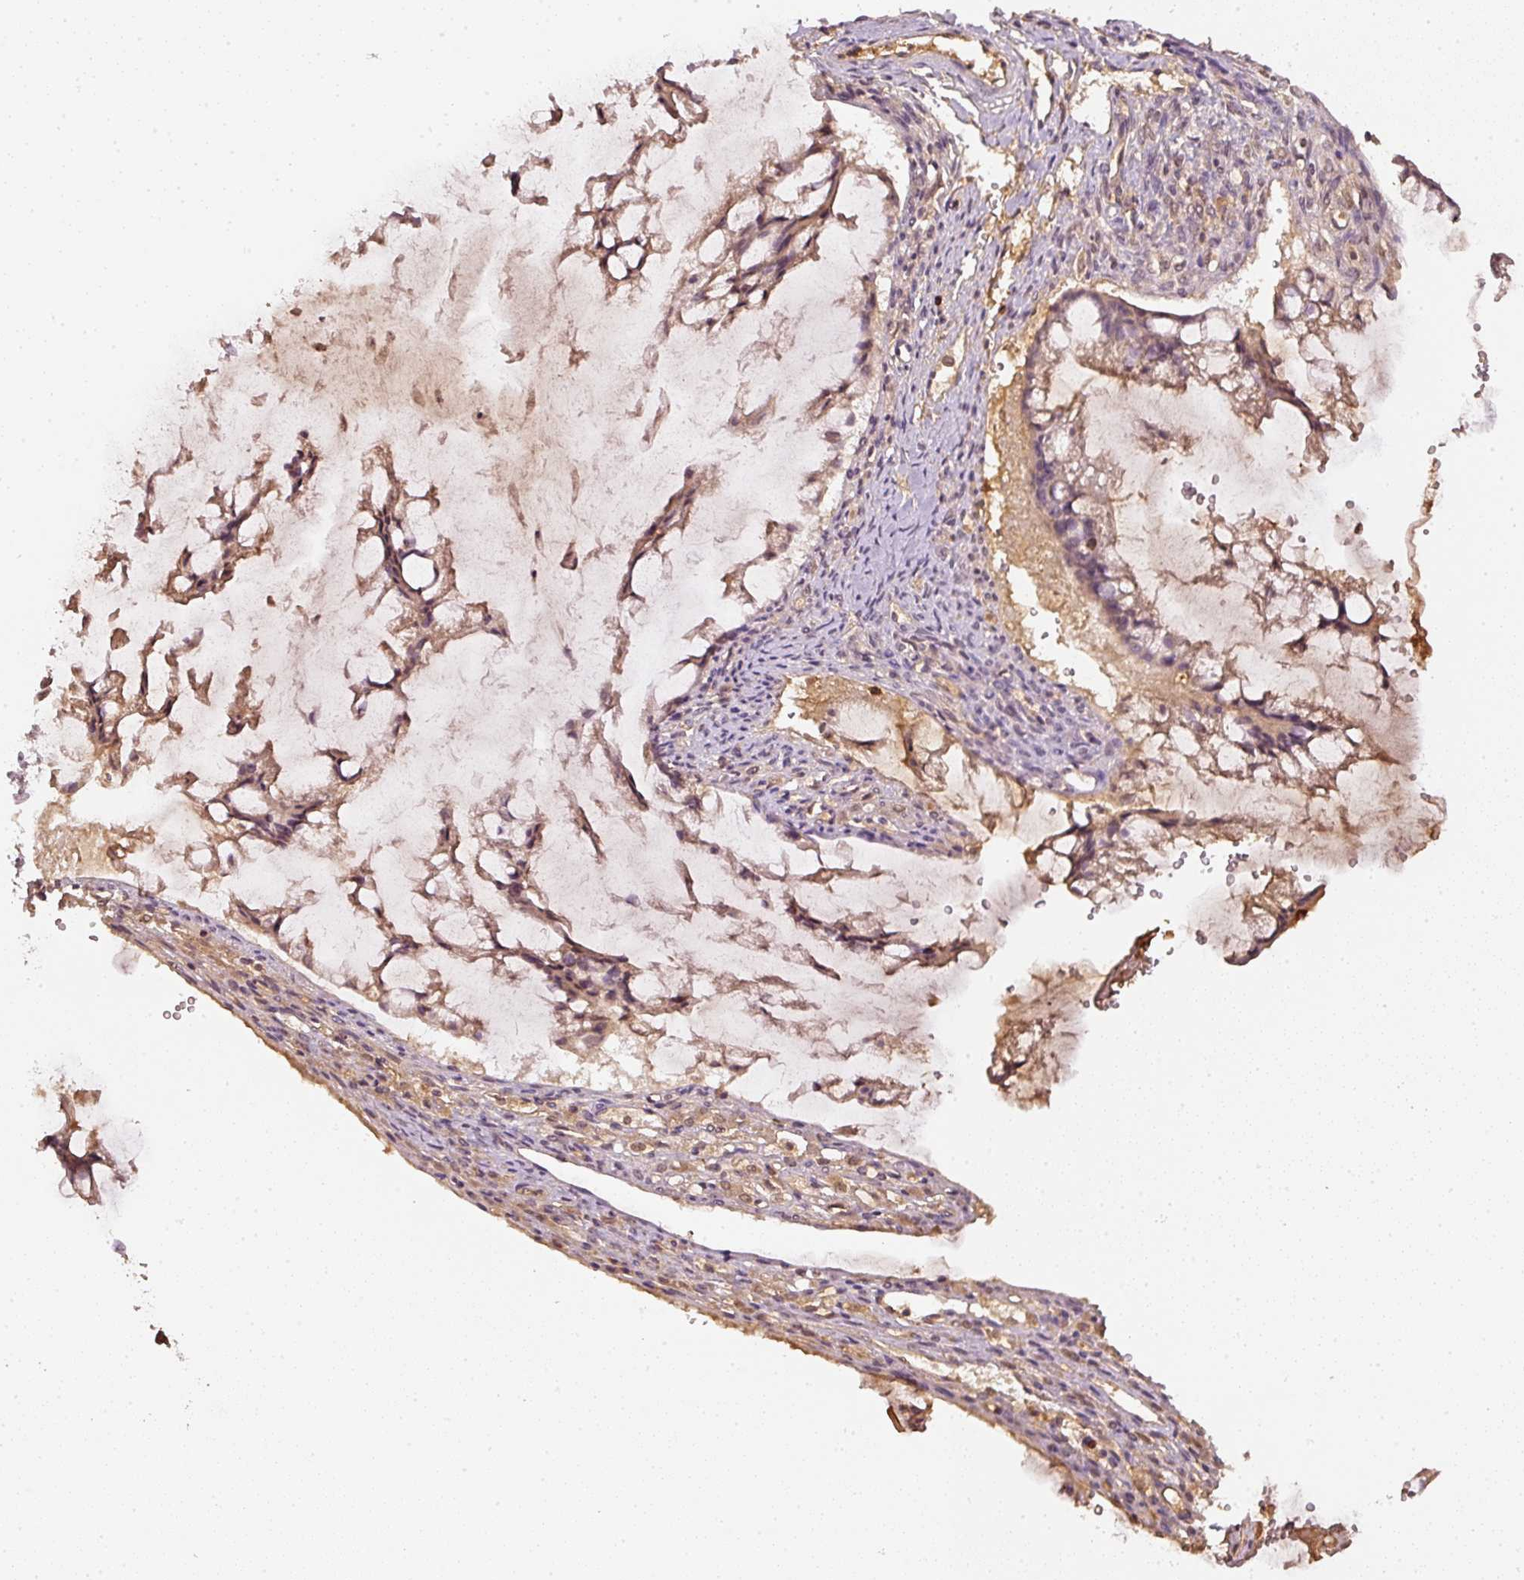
{"staining": {"intensity": "weak", "quantity": "25%-75%", "location": "cytoplasmic/membranous"}, "tissue": "ovarian cancer", "cell_type": "Tumor cells", "image_type": "cancer", "snomed": [{"axis": "morphology", "description": "Cystadenocarcinoma, mucinous, NOS"}, {"axis": "topography", "description": "Ovary"}], "caption": "Ovarian mucinous cystadenocarcinoma stained for a protein (brown) exhibits weak cytoplasmic/membranous positive expression in approximately 25%-75% of tumor cells.", "gene": "EVL", "patient": {"sex": "female", "age": 73}}